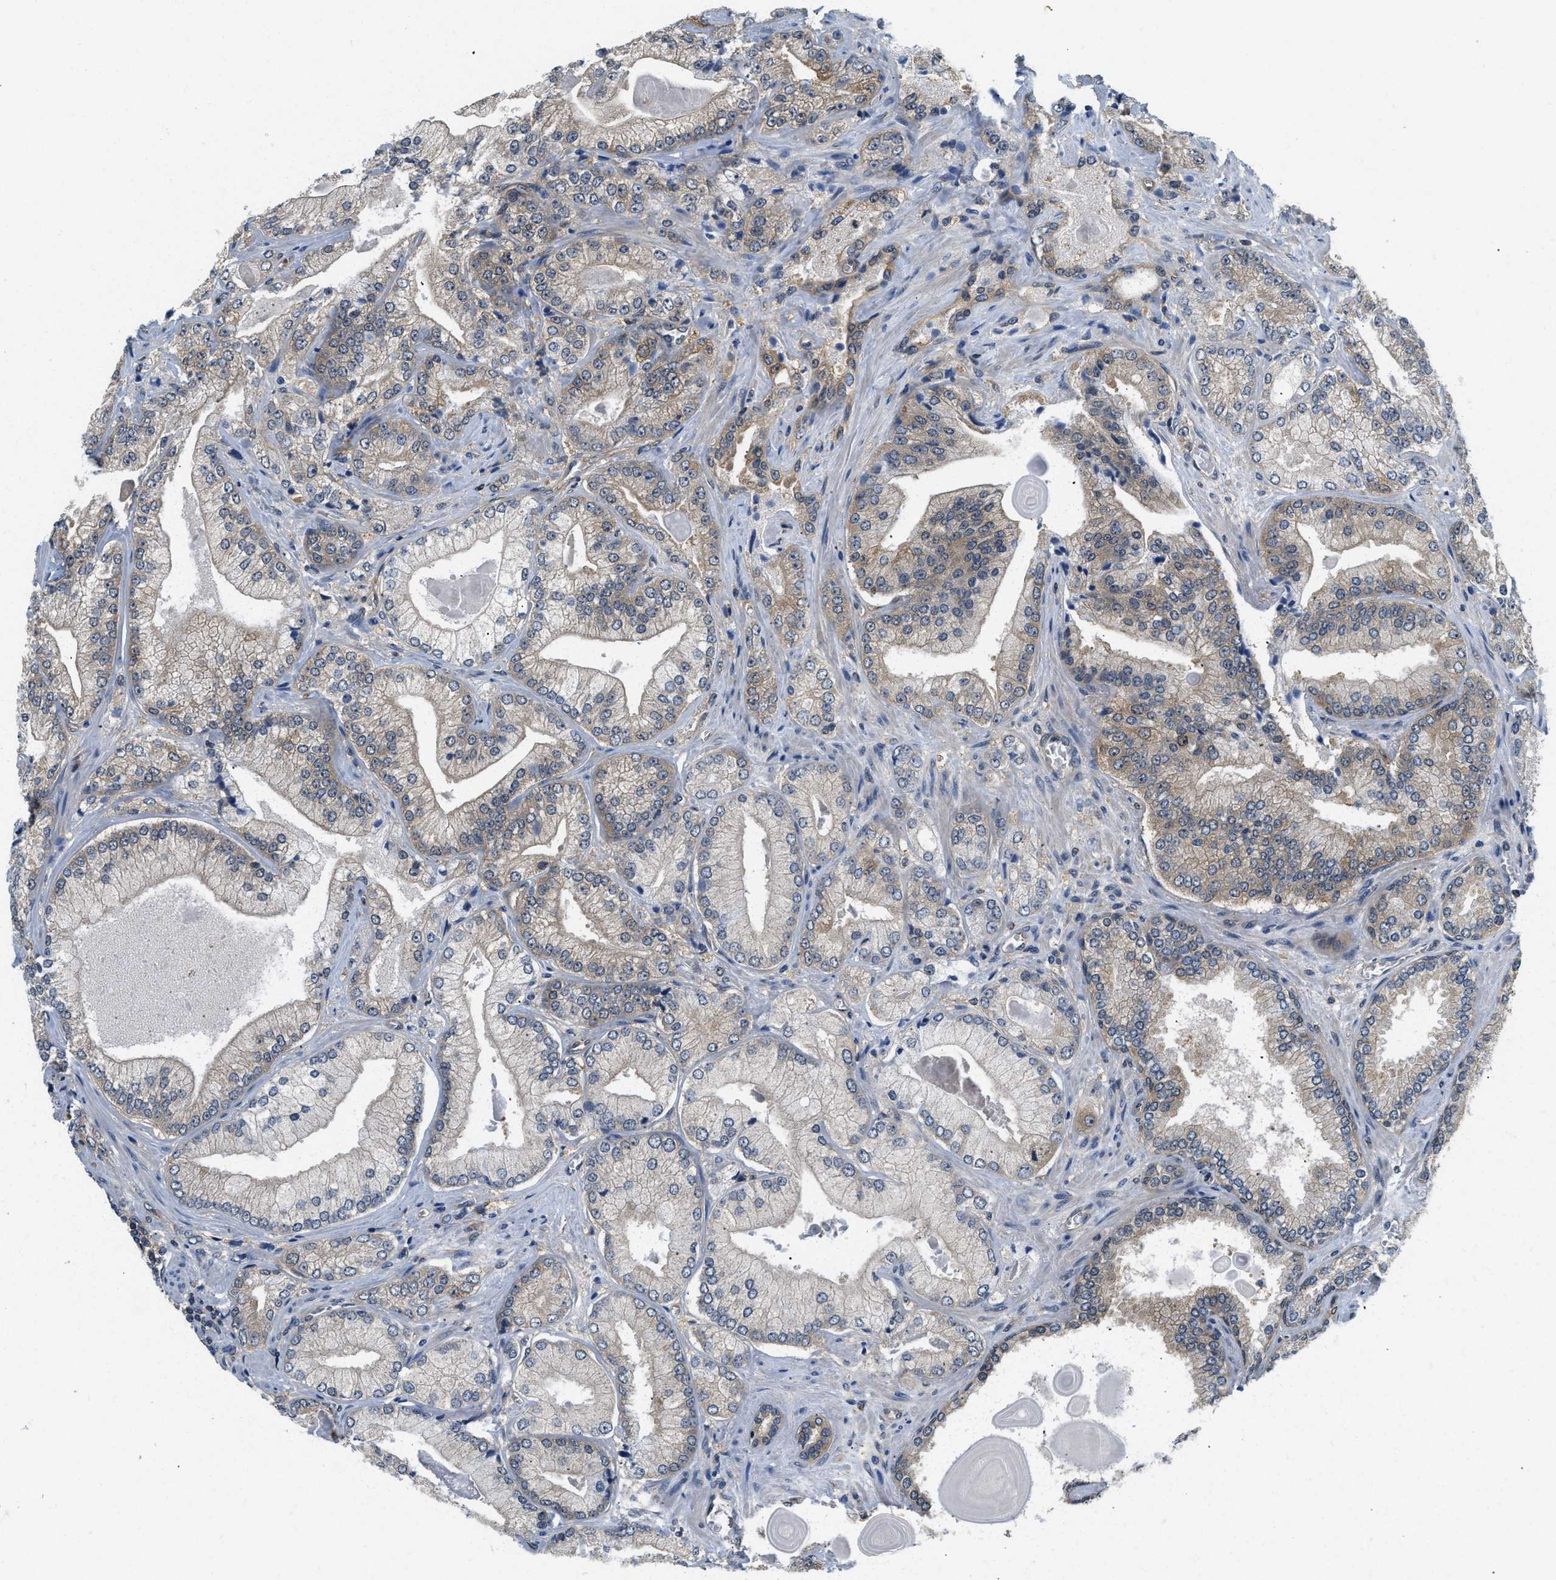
{"staining": {"intensity": "weak", "quantity": "<25%", "location": "cytoplasmic/membranous"}, "tissue": "prostate cancer", "cell_type": "Tumor cells", "image_type": "cancer", "snomed": [{"axis": "morphology", "description": "Adenocarcinoma, Low grade"}, {"axis": "topography", "description": "Prostate"}], "caption": "IHC image of neoplastic tissue: adenocarcinoma (low-grade) (prostate) stained with DAB (3,3'-diaminobenzidine) demonstrates no significant protein positivity in tumor cells.", "gene": "EIF4EBP2", "patient": {"sex": "male", "age": 65}}